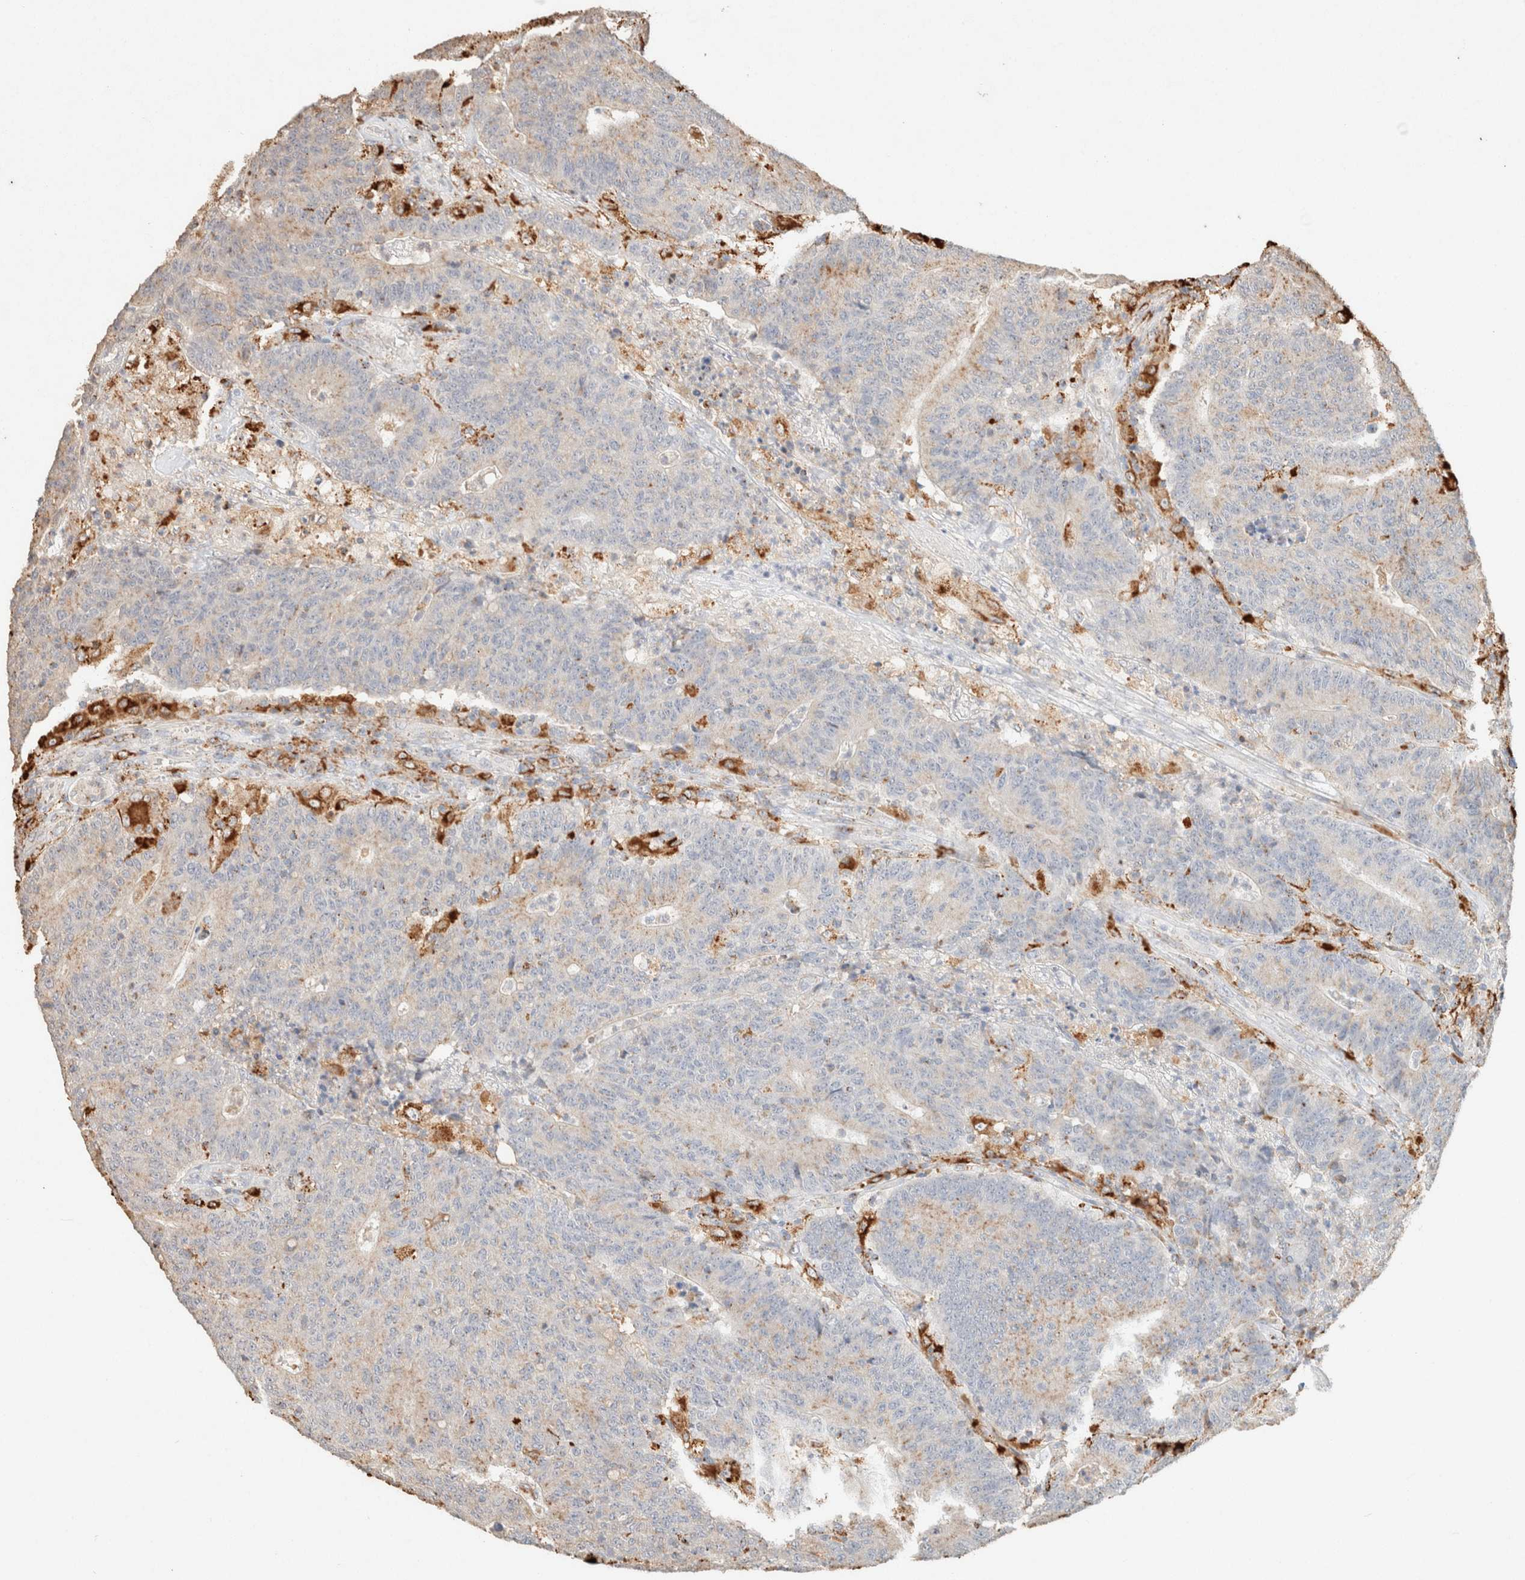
{"staining": {"intensity": "weak", "quantity": "25%-75%", "location": "cytoplasmic/membranous"}, "tissue": "colorectal cancer", "cell_type": "Tumor cells", "image_type": "cancer", "snomed": [{"axis": "morphology", "description": "Normal tissue, NOS"}, {"axis": "morphology", "description": "Adenocarcinoma, NOS"}, {"axis": "topography", "description": "Colon"}], "caption": "Tumor cells demonstrate low levels of weak cytoplasmic/membranous positivity in about 25%-75% of cells in human colorectal cancer.", "gene": "CTSC", "patient": {"sex": "female", "age": 75}}